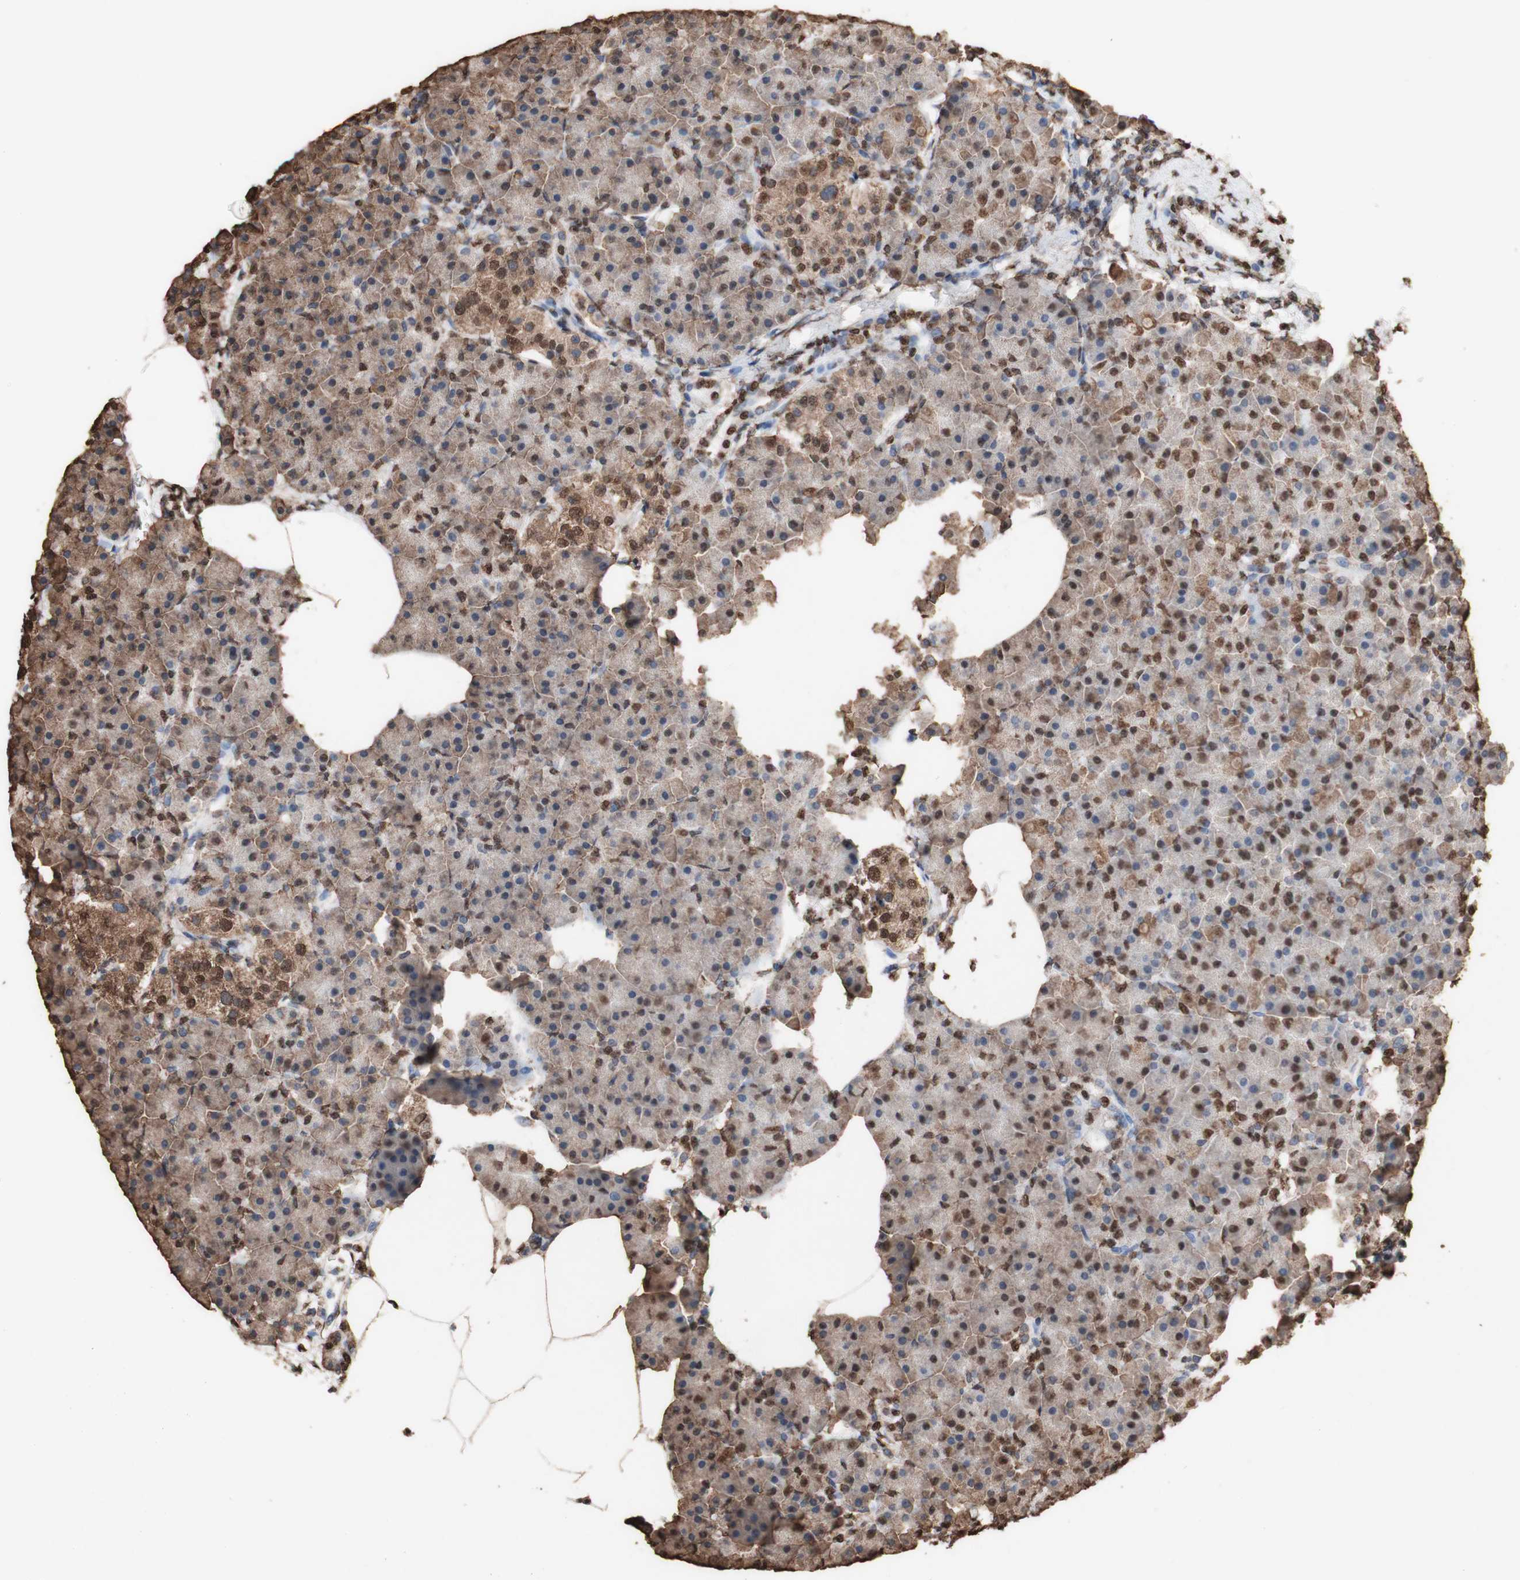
{"staining": {"intensity": "moderate", "quantity": "25%-75%", "location": "cytoplasmic/membranous,nuclear"}, "tissue": "pancreas", "cell_type": "Exocrine glandular cells", "image_type": "normal", "snomed": [{"axis": "morphology", "description": "Normal tissue, NOS"}, {"axis": "topography", "description": "Pancreas"}], "caption": "Moderate cytoplasmic/membranous,nuclear protein positivity is seen in about 25%-75% of exocrine glandular cells in pancreas. (brown staining indicates protein expression, while blue staining denotes nuclei).", "gene": "PIDD1", "patient": {"sex": "female", "age": 70}}